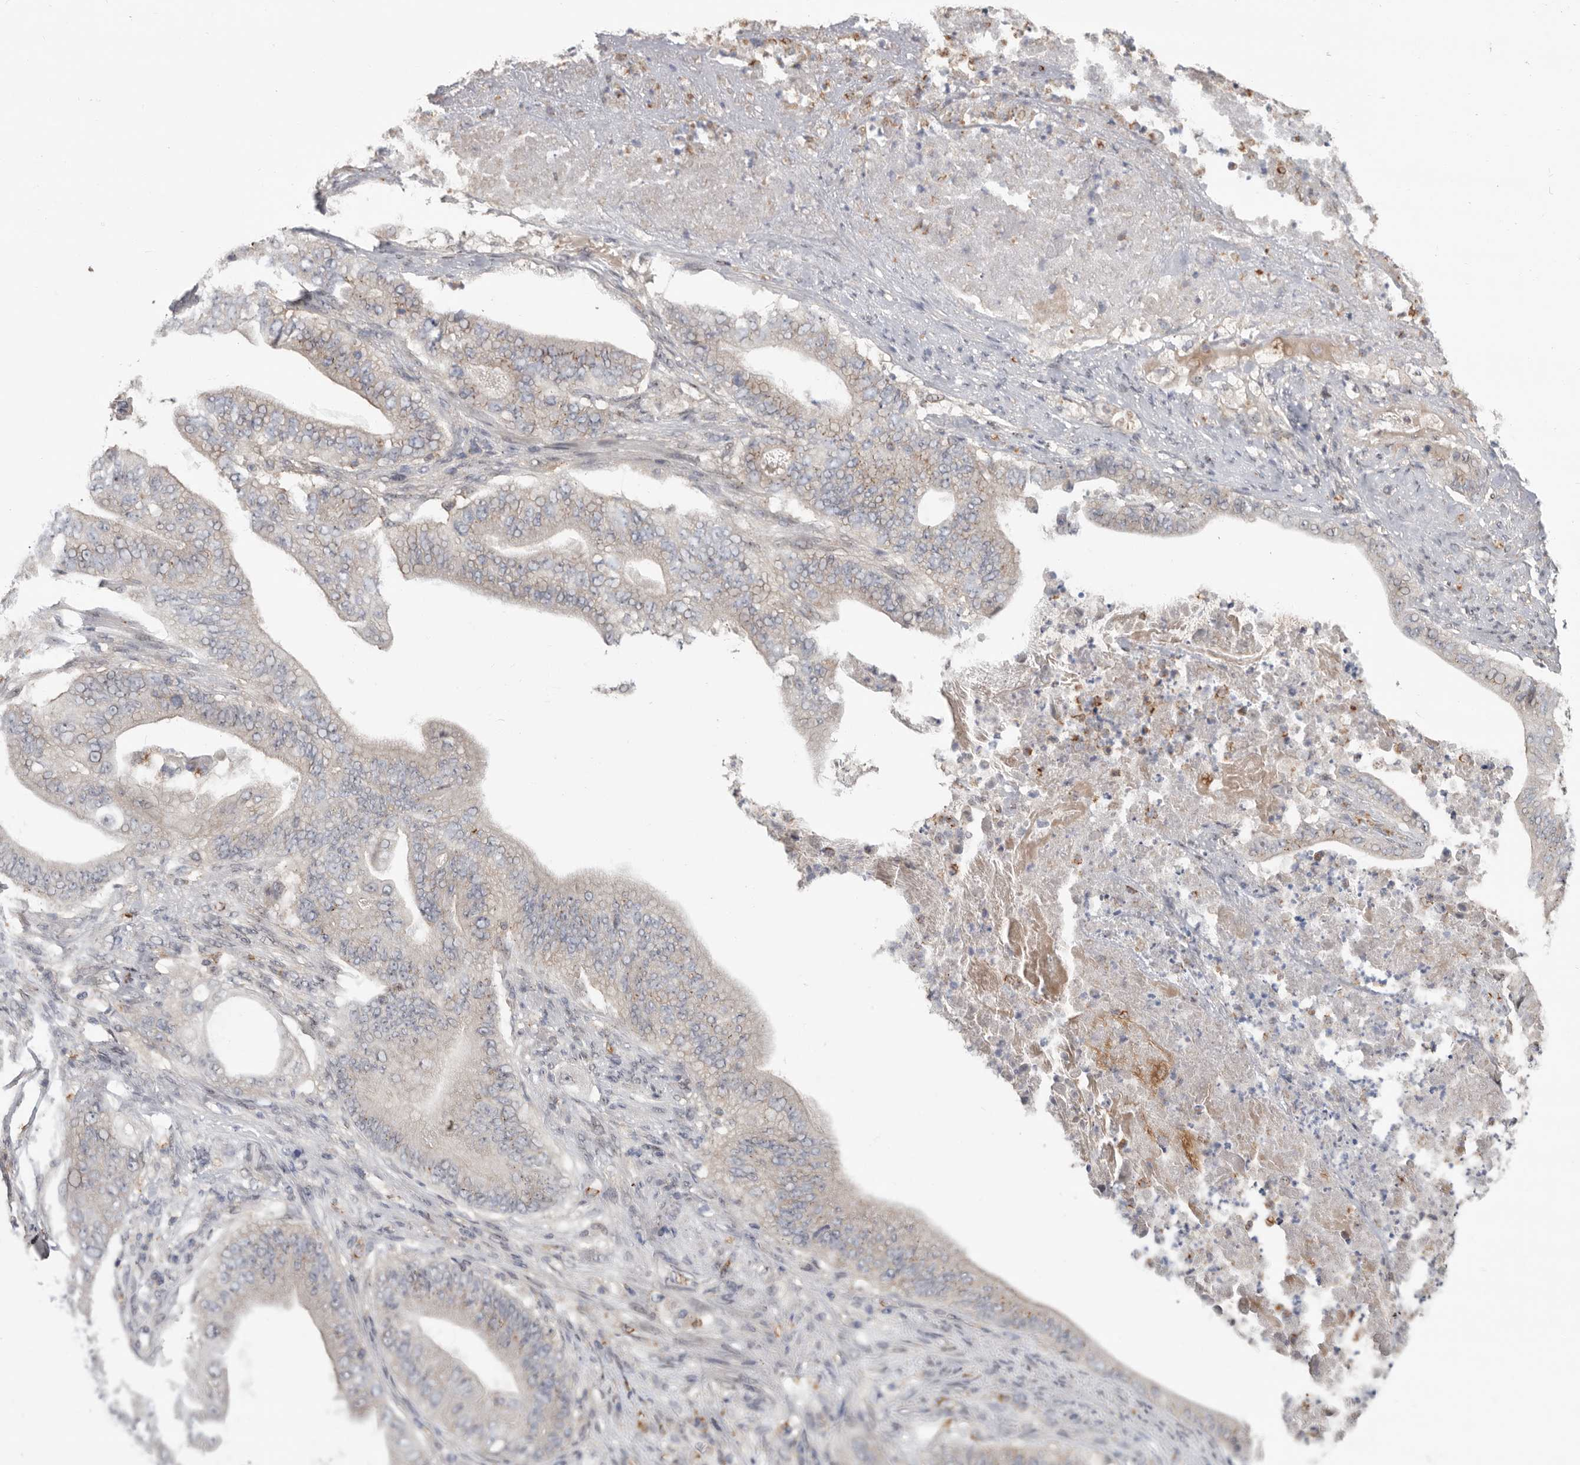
{"staining": {"intensity": "weak", "quantity": "<25%", "location": "cytoplasmic/membranous"}, "tissue": "stomach cancer", "cell_type": "Tumor cells", "image_type": "cancer", "snomed": [{"axis": "morphology", "description": "Adenocarcinoma, NOS"}, {"axis": "topography", "description": "Stomach"}], "caption": "An immunohistochemistry micrograph of stomach cancer (adenocarcinoma) is shown. There is no staining in tumor cells of stomach cancer (adenocarcinoma).", "gene": "KLK5", "patient": {"sex": "female", "age": 73}}